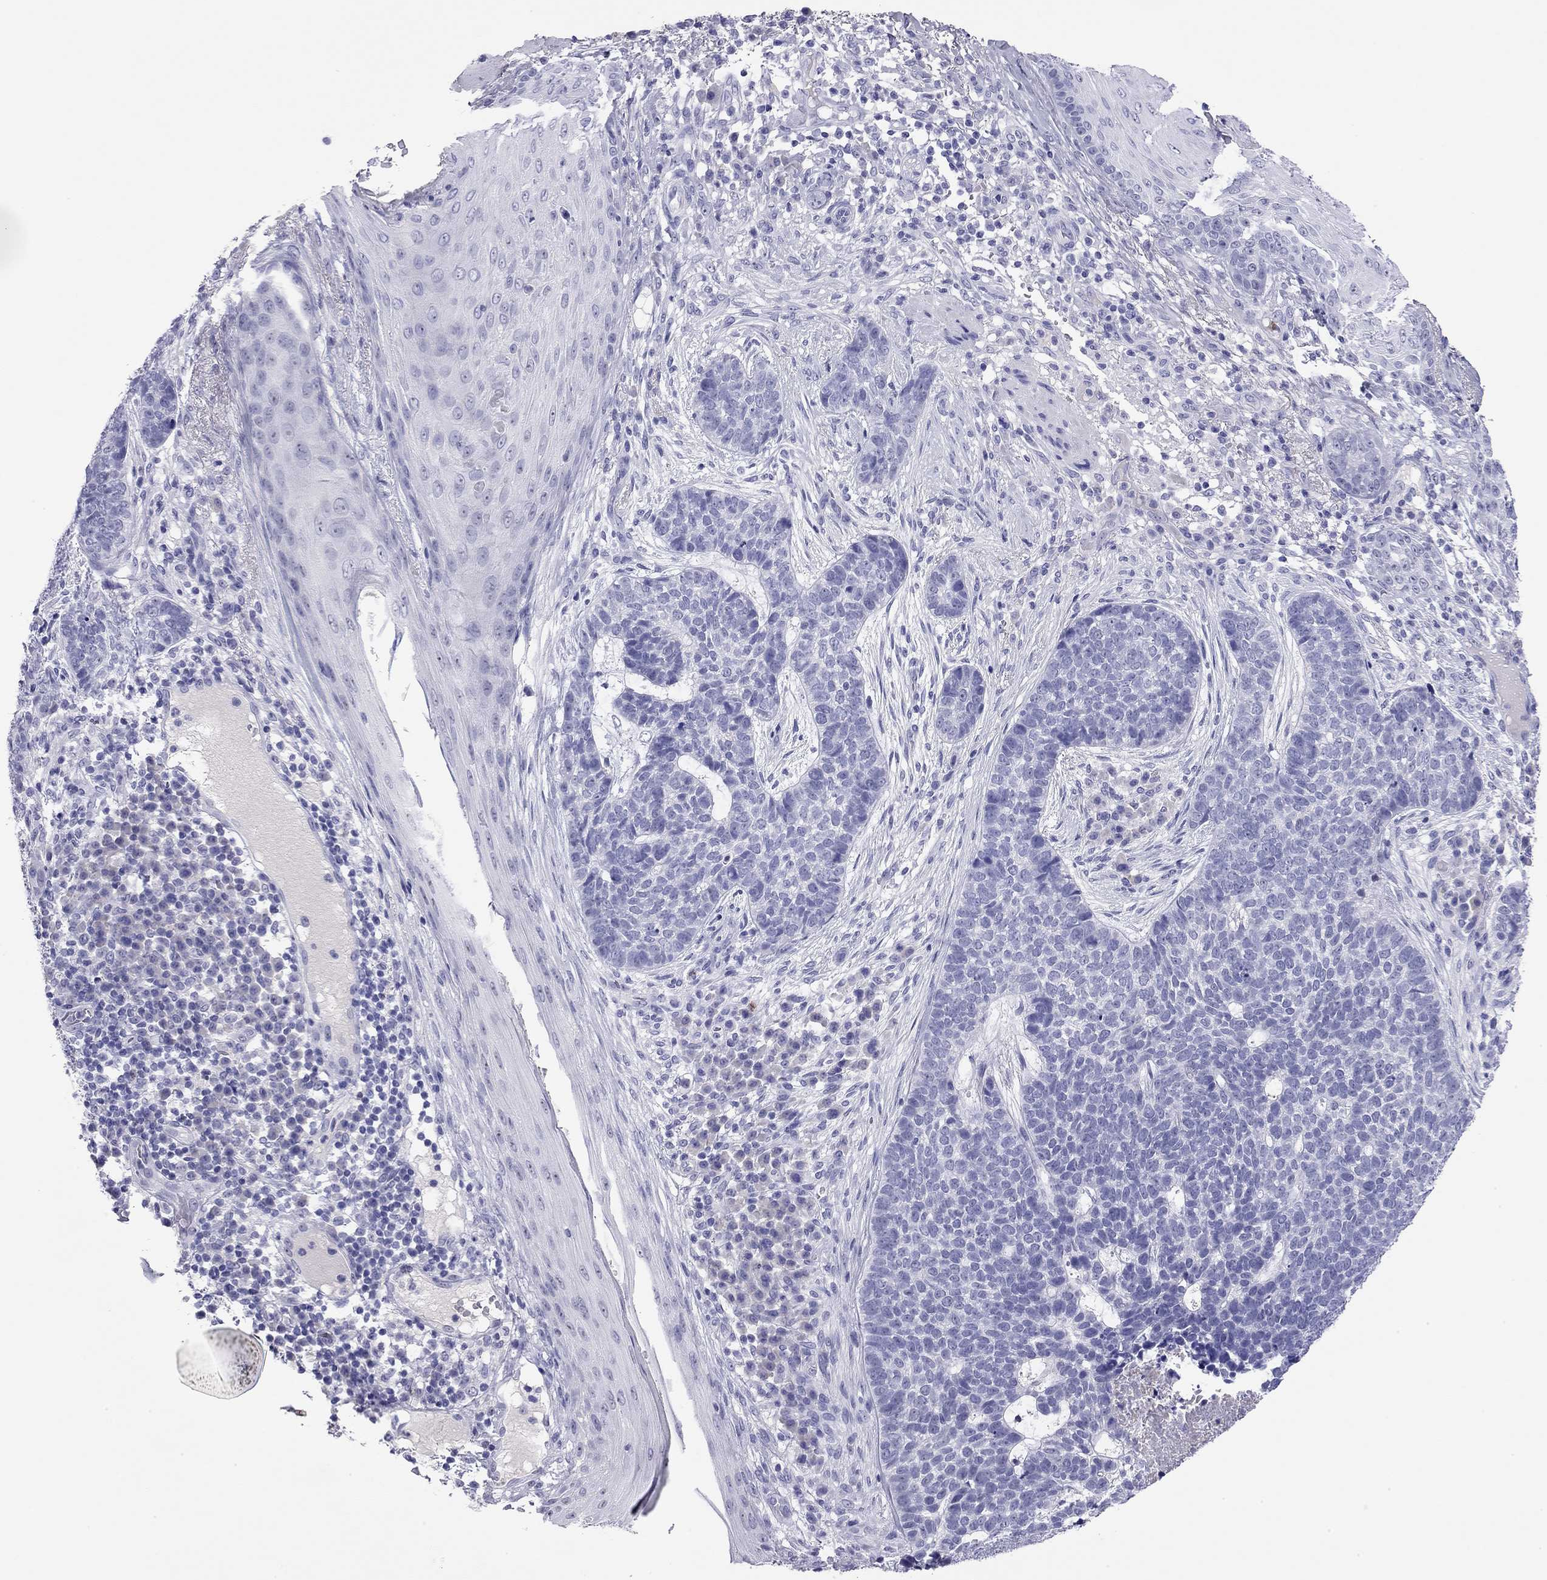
{"staining": {"intensity": "negative", "quantity": "none", "location": "none"}, "tissue": "skin cancer", "cell_type": "Tumor cells", "image_type": "cancer", "snomed": [{"axis": "morphology", "description": "Basal cell carcinoma"}, {"axis": "topography", "description": "Skin"}], "caption": "Immunohistochemistry (IHC) photomicrograph of human basal cell carcinoma (skin) stained for a protein (brown), which reveals no staining in tumor cells.", "gene": "ODF4", "patient": {"sex": "female", "age": 69}}